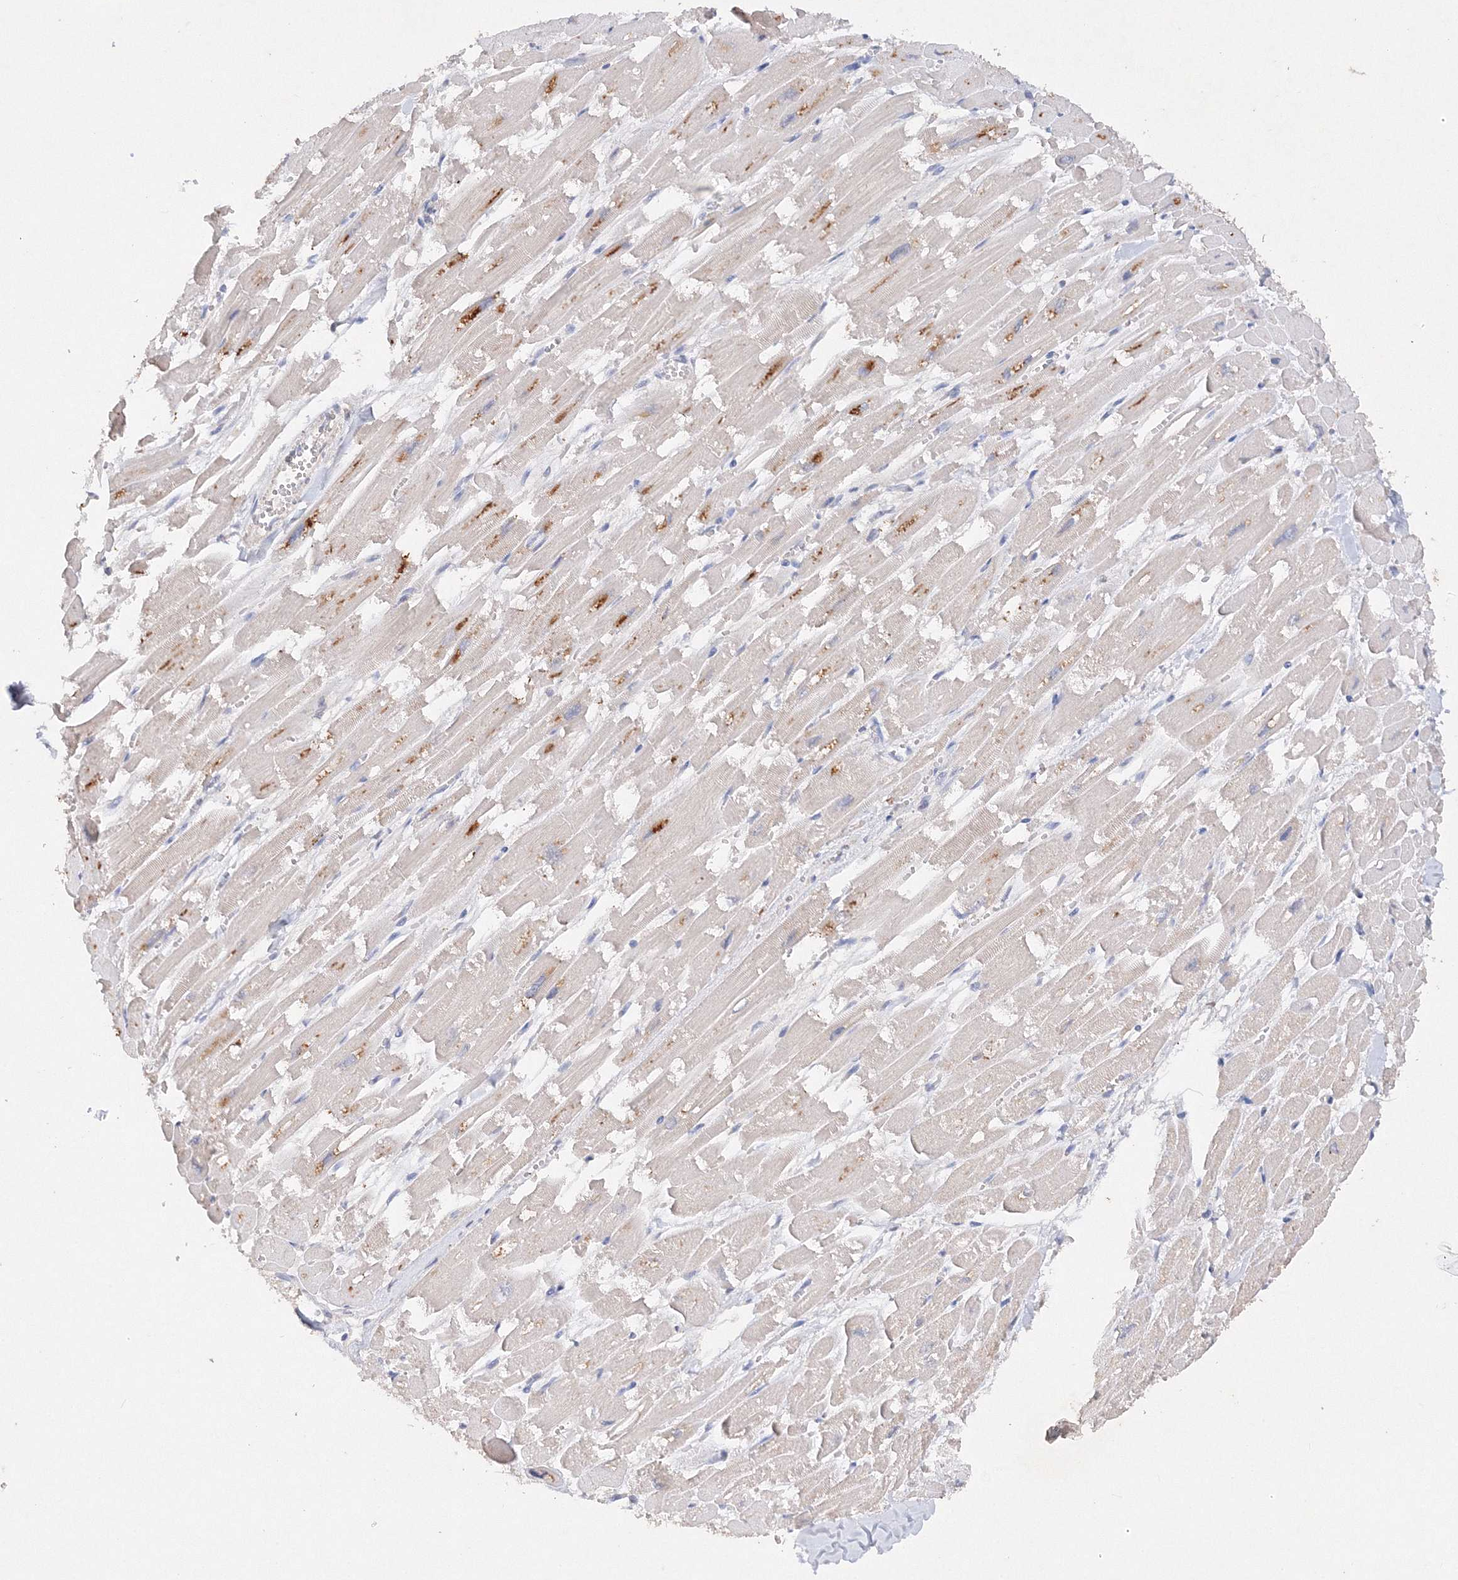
{"staining": {"intensity": "moderate", "quantity": "25%-75%", "location": "cytoplasmic/membranous"}, "tissue": "heart muscle", "cell_type": "Cardiomyocytes", "image_type": "normal", "snomed": [{"axis": "morphology", "description": "Normal tissue, NOS"}, {"axis": "topography", "description": "Heart"}], "caption": "The photomicrograph displays immunohistochemical staining of unremarkable heart muscle. There is moderate cytoplasmic/membranous positivity is seen in approximately 25%-75% of cardiomyocytes.", "gene": "GLS", "patient": {"sex": "male", "age": 54}}